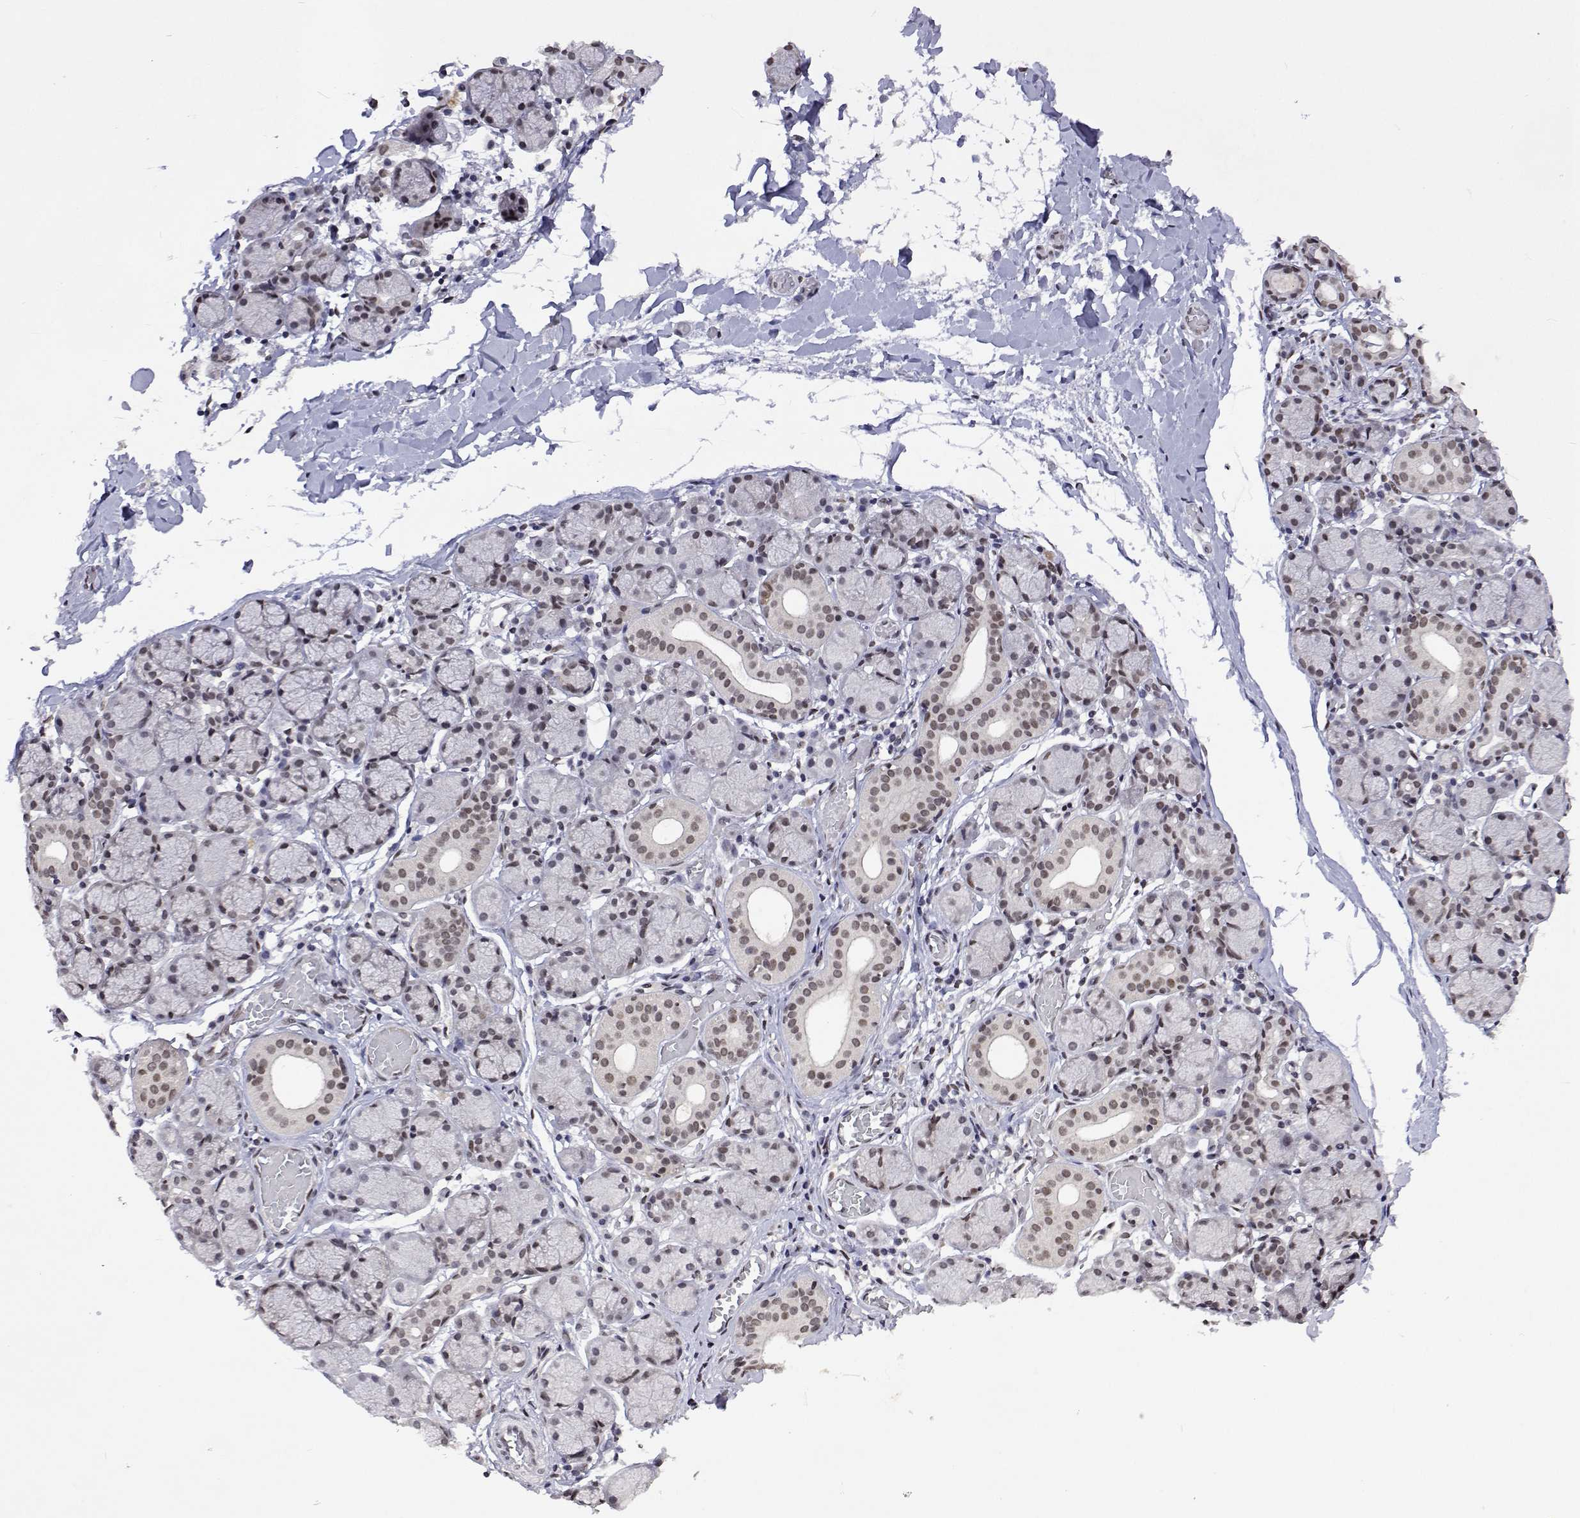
{"staining": {"intensity": "moderate", "quantity": "25%-75%", "location": "nuclear"}, "tissue": "salivary gland", "cell_type": "Glandular cells", "image_type": "normal", "snomed": [{"axis": "morphology", "description": "Normal tissue, NOS"}, {"axis": "topography", "description": "Salivary gland"}], "caption": "The micrograph displays immunohistochemical staining of unremarkable salivary gland. There is moderate nuclear positivity is identified in approximately 25%-75% of glandular cells. (IHC, brightfield microscopy, high magnification).", "gene": "HNRNPA0", "patient": {"sex": "female", "age": 24}}